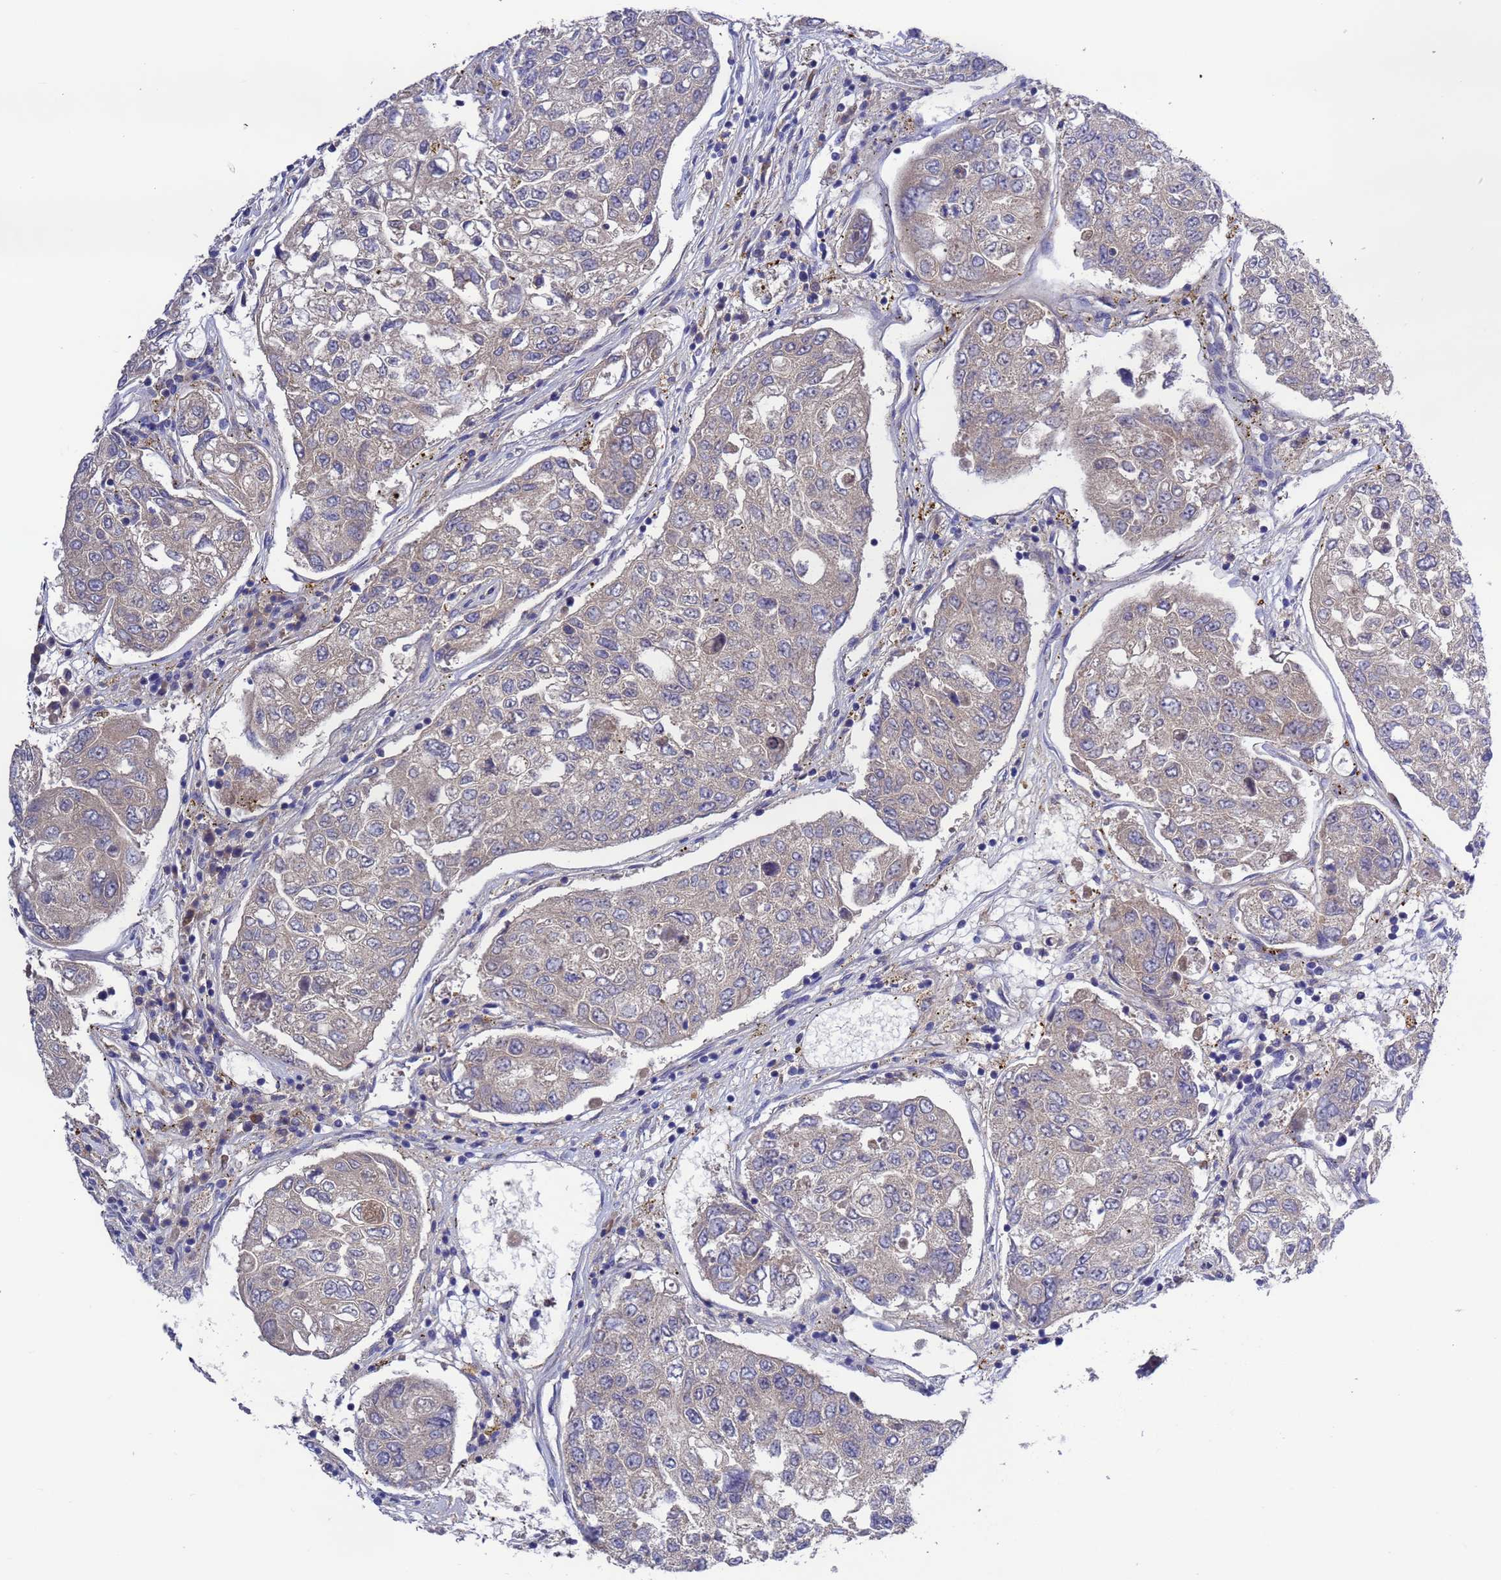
{"staining": {"intensity": "moderate", "quantity": "25%-75%", "location": "cytoplasmic/membranous,nuclear"}, "tissue": "urothelial cancer", "cell_type": "Tumor cells", "image_type": "cancer", "snomed": [{"axis": "morphology", "description": "Urothelial carcinoma, High grade"}, {"axis": "topography", "description": "Lymph node"}, {"axis": "topography", "description": "Urinary bladder"}], "caption": "Immunohistochemical staining of urothelial cancer shows medium levels of moderate cytoplasmic/membranous and nuclear protein expression in about 25%-75% of tumor cells.", "gene": "FOXRED1", "patient": {"sex": "male", "age": 51}}